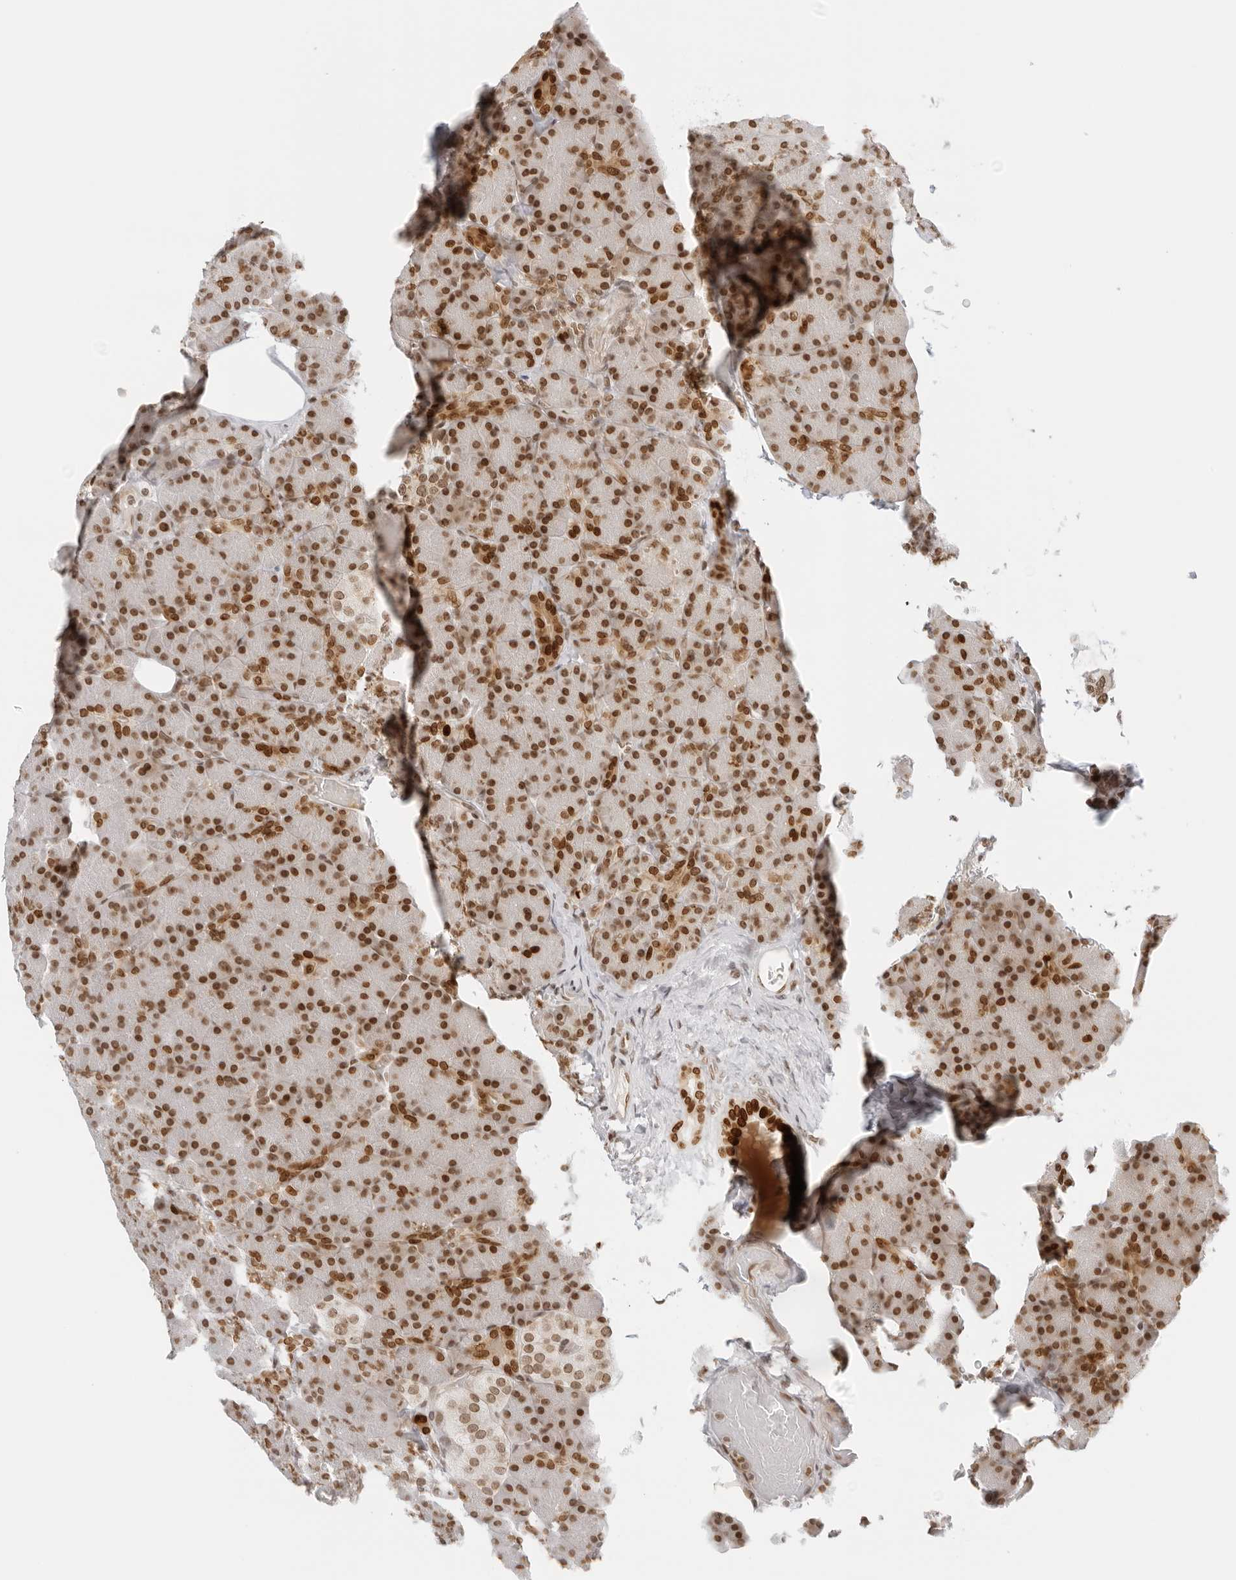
{"staining": {"intensity": "moderate", "quantity": ">75%", "location": "nuclear"}, "tissue": "pancreas", "cell_type": "Exocrine glandular cells", "image_type": "normal", "snomed": [{"axis": "morphology", "description": "Normal tissue, NOS"}, {"axis": "topography", "description": "Pancreas"}], "caption": "High-power microscopy captured an immunohistochemistry (IHC) histopathology image of benign pancreas, revealing moderate nuclear staining in about >75% of exocrine glandular cells.", "gene": "RCC1", "patient": {"sex": "female", "age": 43}}